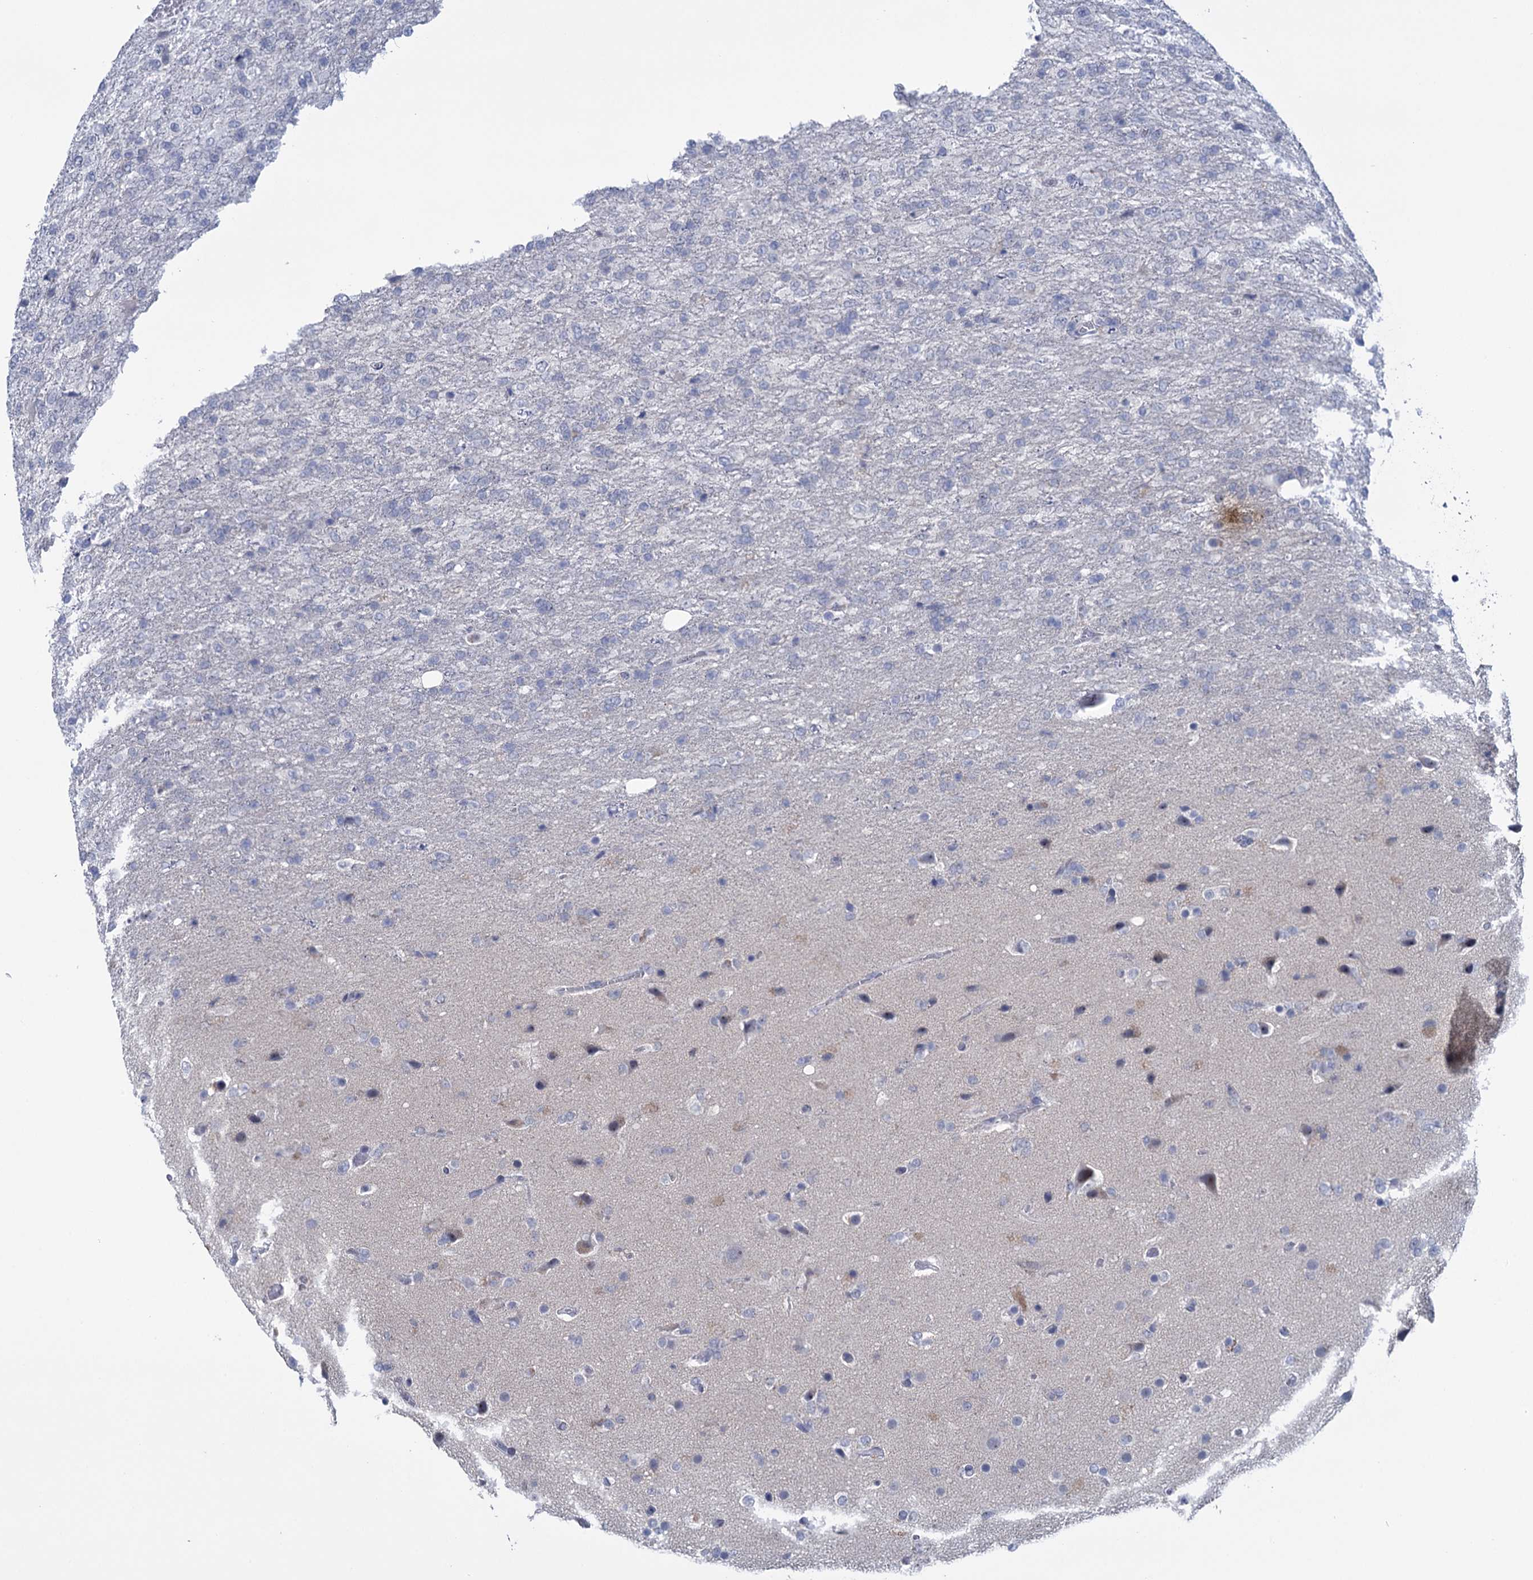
{"staining": {"intensity": "negative", "quantity": "none", "location": "none"}, "tissue": "glioma", "cell_type": "Tumor cells", "image_type": "cancer", "snomed": [{"axis": "morphology", "description": "Glioma, malignant, High grade"}, {"axis": "topography", "description": "Brain"}], "caption": "IHC photomicrograph of human glioma stained for a protein (brown), which displays no positivity in tumor cells.", "gene": "SFN", "patient": {"sex": "female", "age": 74}}